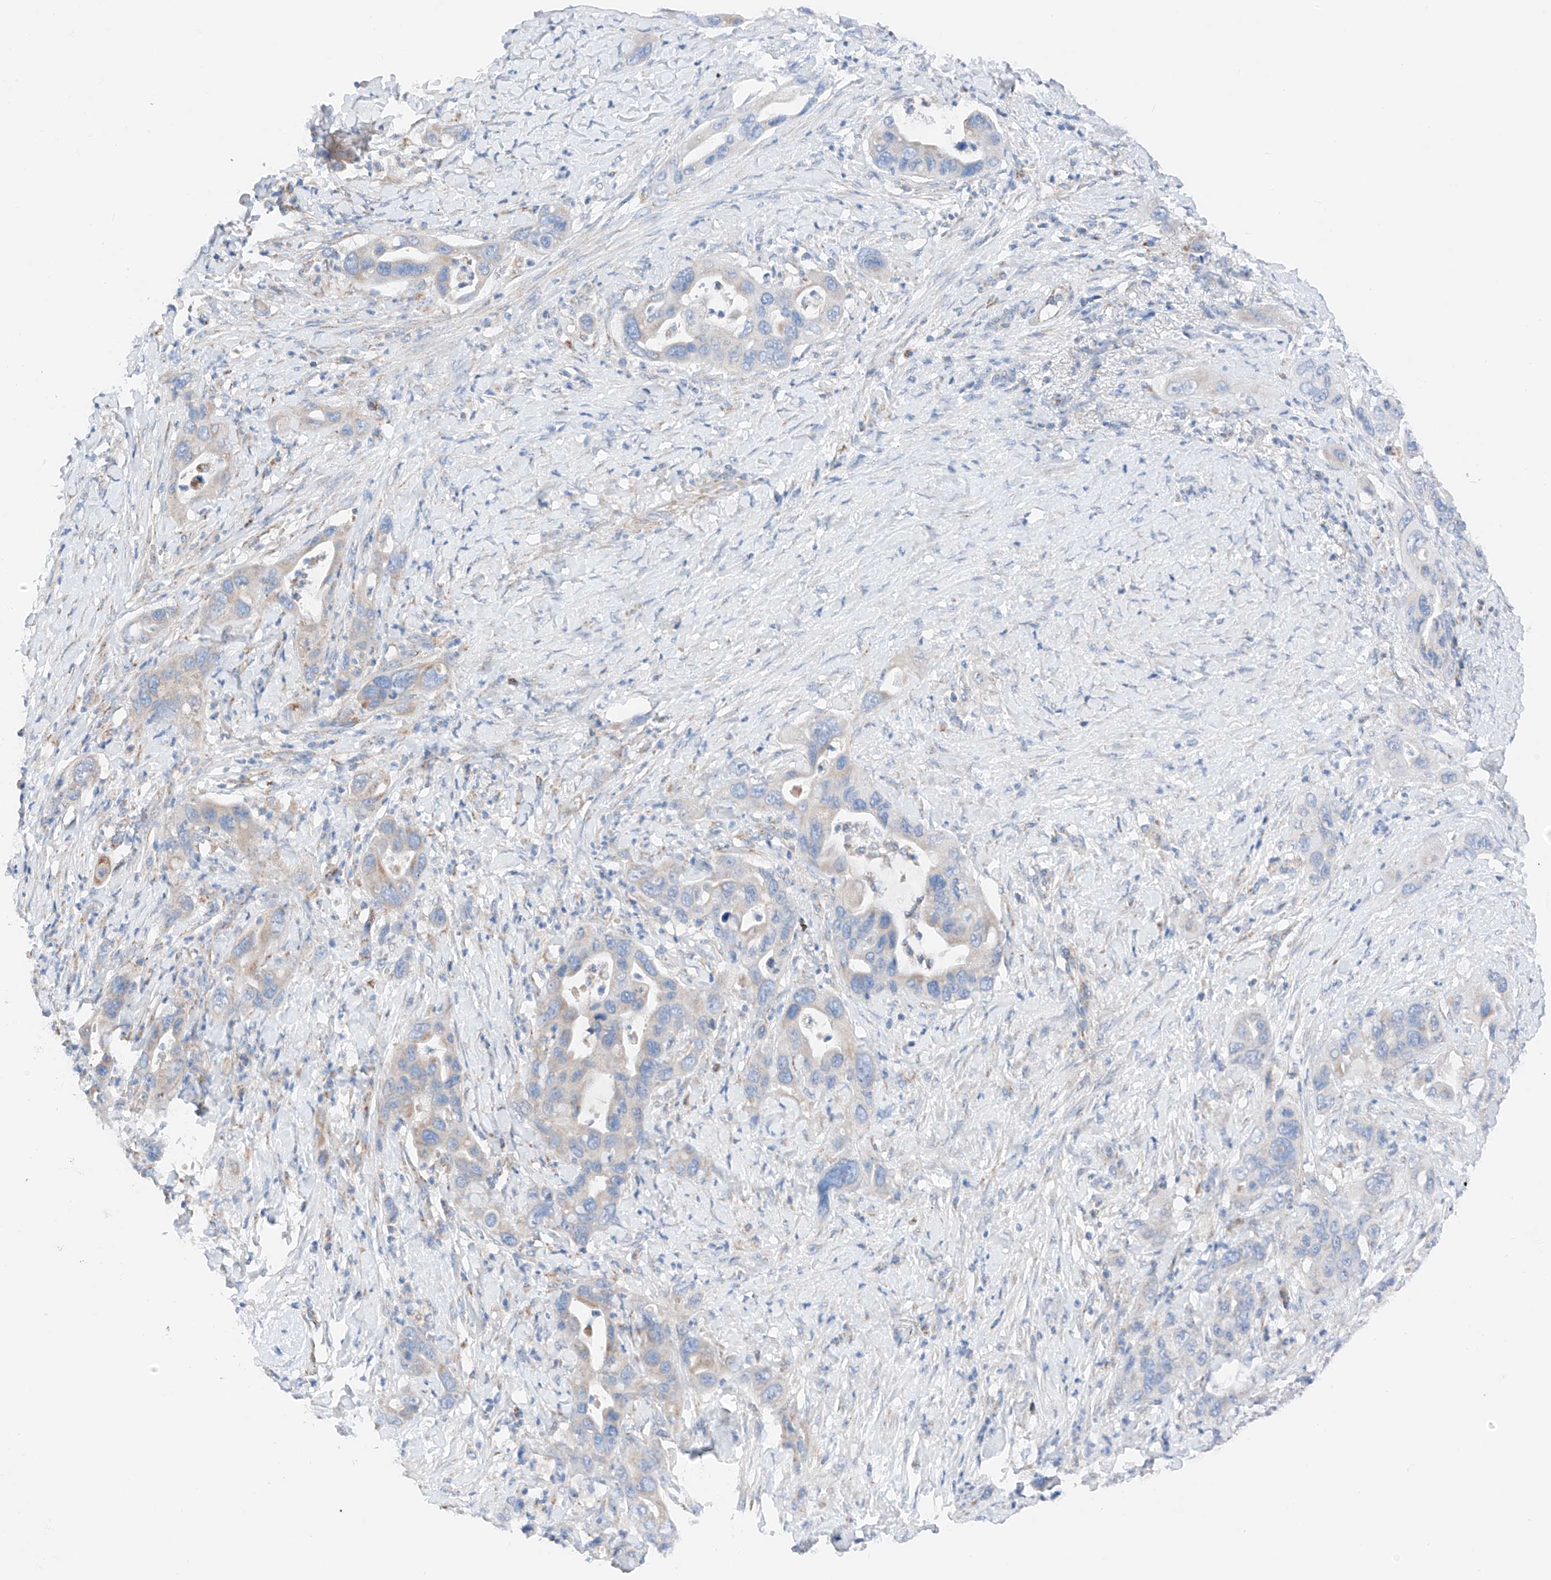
{"staining": {"intensity": "moderate", "quantity": "<25%", "location": "cytoplasmic/membranous"}, "tissue": "pancreatic cancer", "cell_type": "Tumor cells", "image_type": "cancer", "snomed": [{"axis": "morphology", "description": "Adenocarcinoma, NOS"}, {"axis": "topography", "description": "Pancreas"}], "caption": "A photomicrograph showing moderate cytoplasmic/membranous expression in approximately <25% of tumor cells in adenocarcinoma (pancreatic), as visualized by brown immunohistochemical staining.", "gene": "MRAP", "patient": {"sex": "female", "age": 71}}